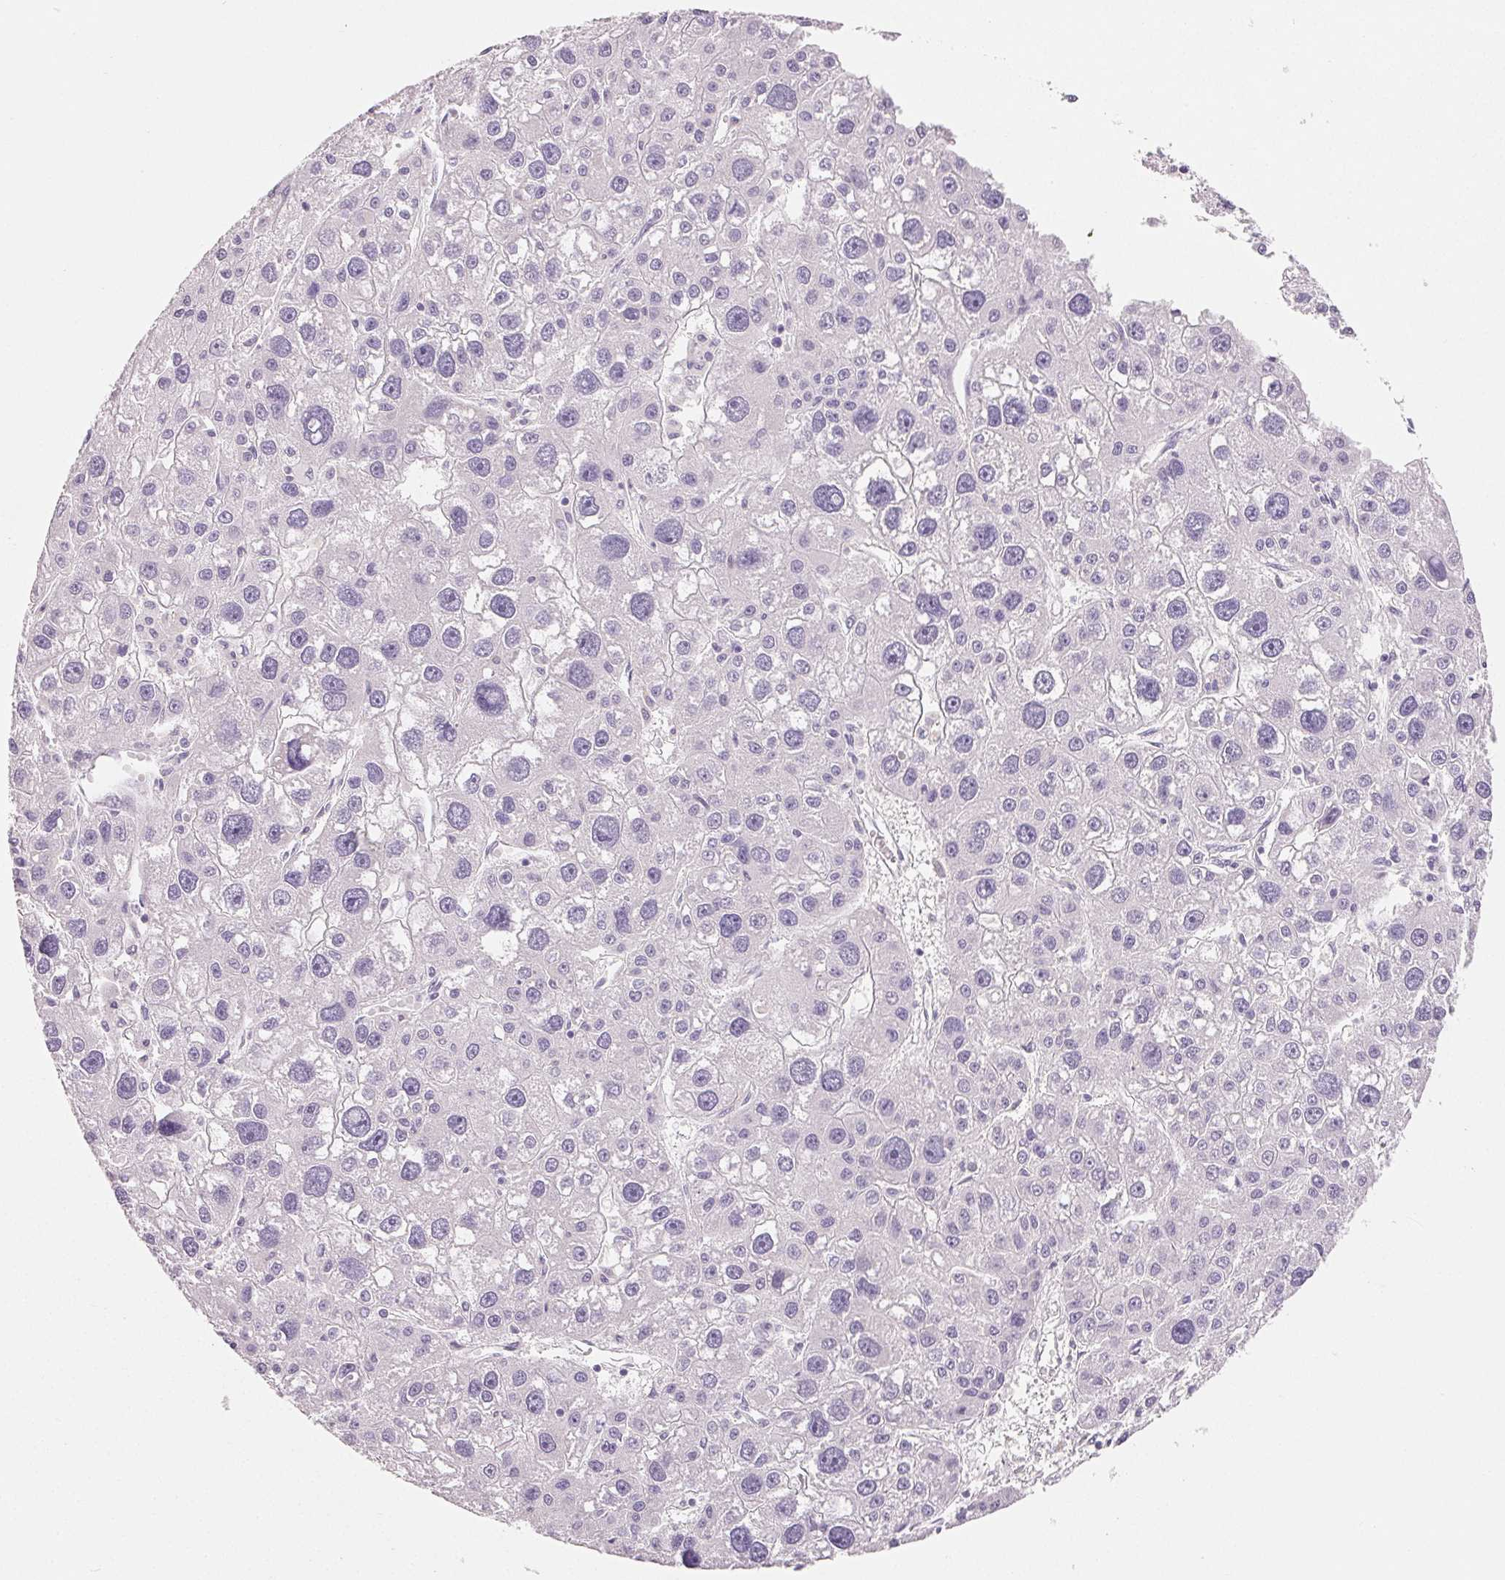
{"staining": {"intensity": "negative", "quantity": "none", "location": "none"}, "tissue": "liver cancer", "cell_type": "Tumor cells", "image_type": "cancer", "snomed": [{"axis": "morphology", "description": "Carcinoma, Hepatocellular, NOS"}, {"axis": "topography", "description": "Liver"}], "caption": "Liver cancer stained for a protein using immunohistochemistry (IHC) displays no expression tumor cells.", "gene": "SPACA5B", "patient": {"sex": "male", "age": 73}}